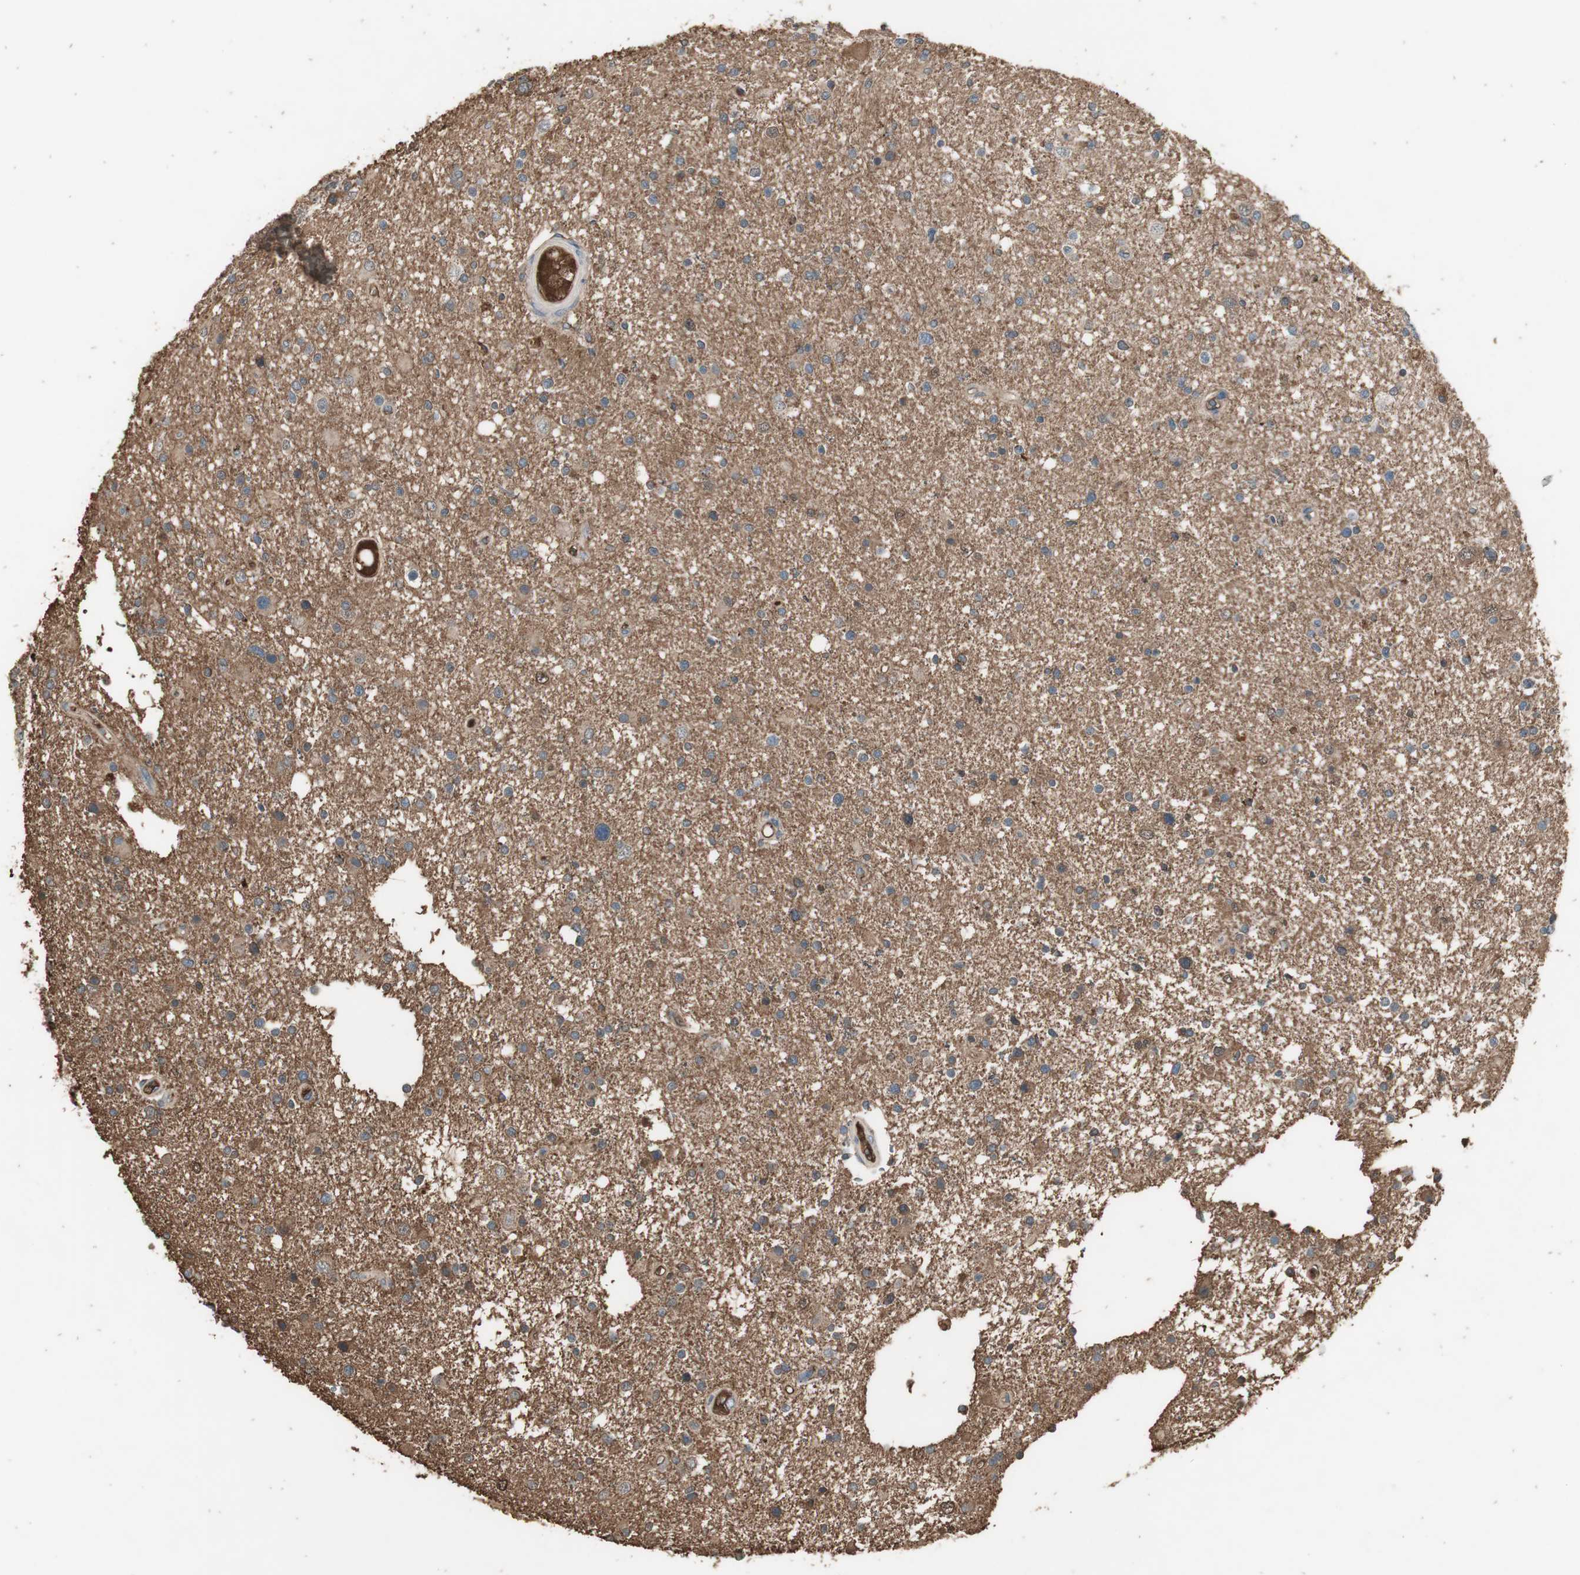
{"staining": {"intensity": "negative", "quantity": "none", "location": "none"}, "tissue": "glioma", "cell_type": "Tumor cells", "image_type": "cancer", "snomed": [{"axis": "morphology", "description": "Glioma, malignant, High grade"}, {"axis": "topography", "description": "Brain"}], "caption": "Tumor cells show no significant protein positivity in malignant high-grade glioma.", "gene": "MMP14", "patient": {"sex": "male", "age": 33}}